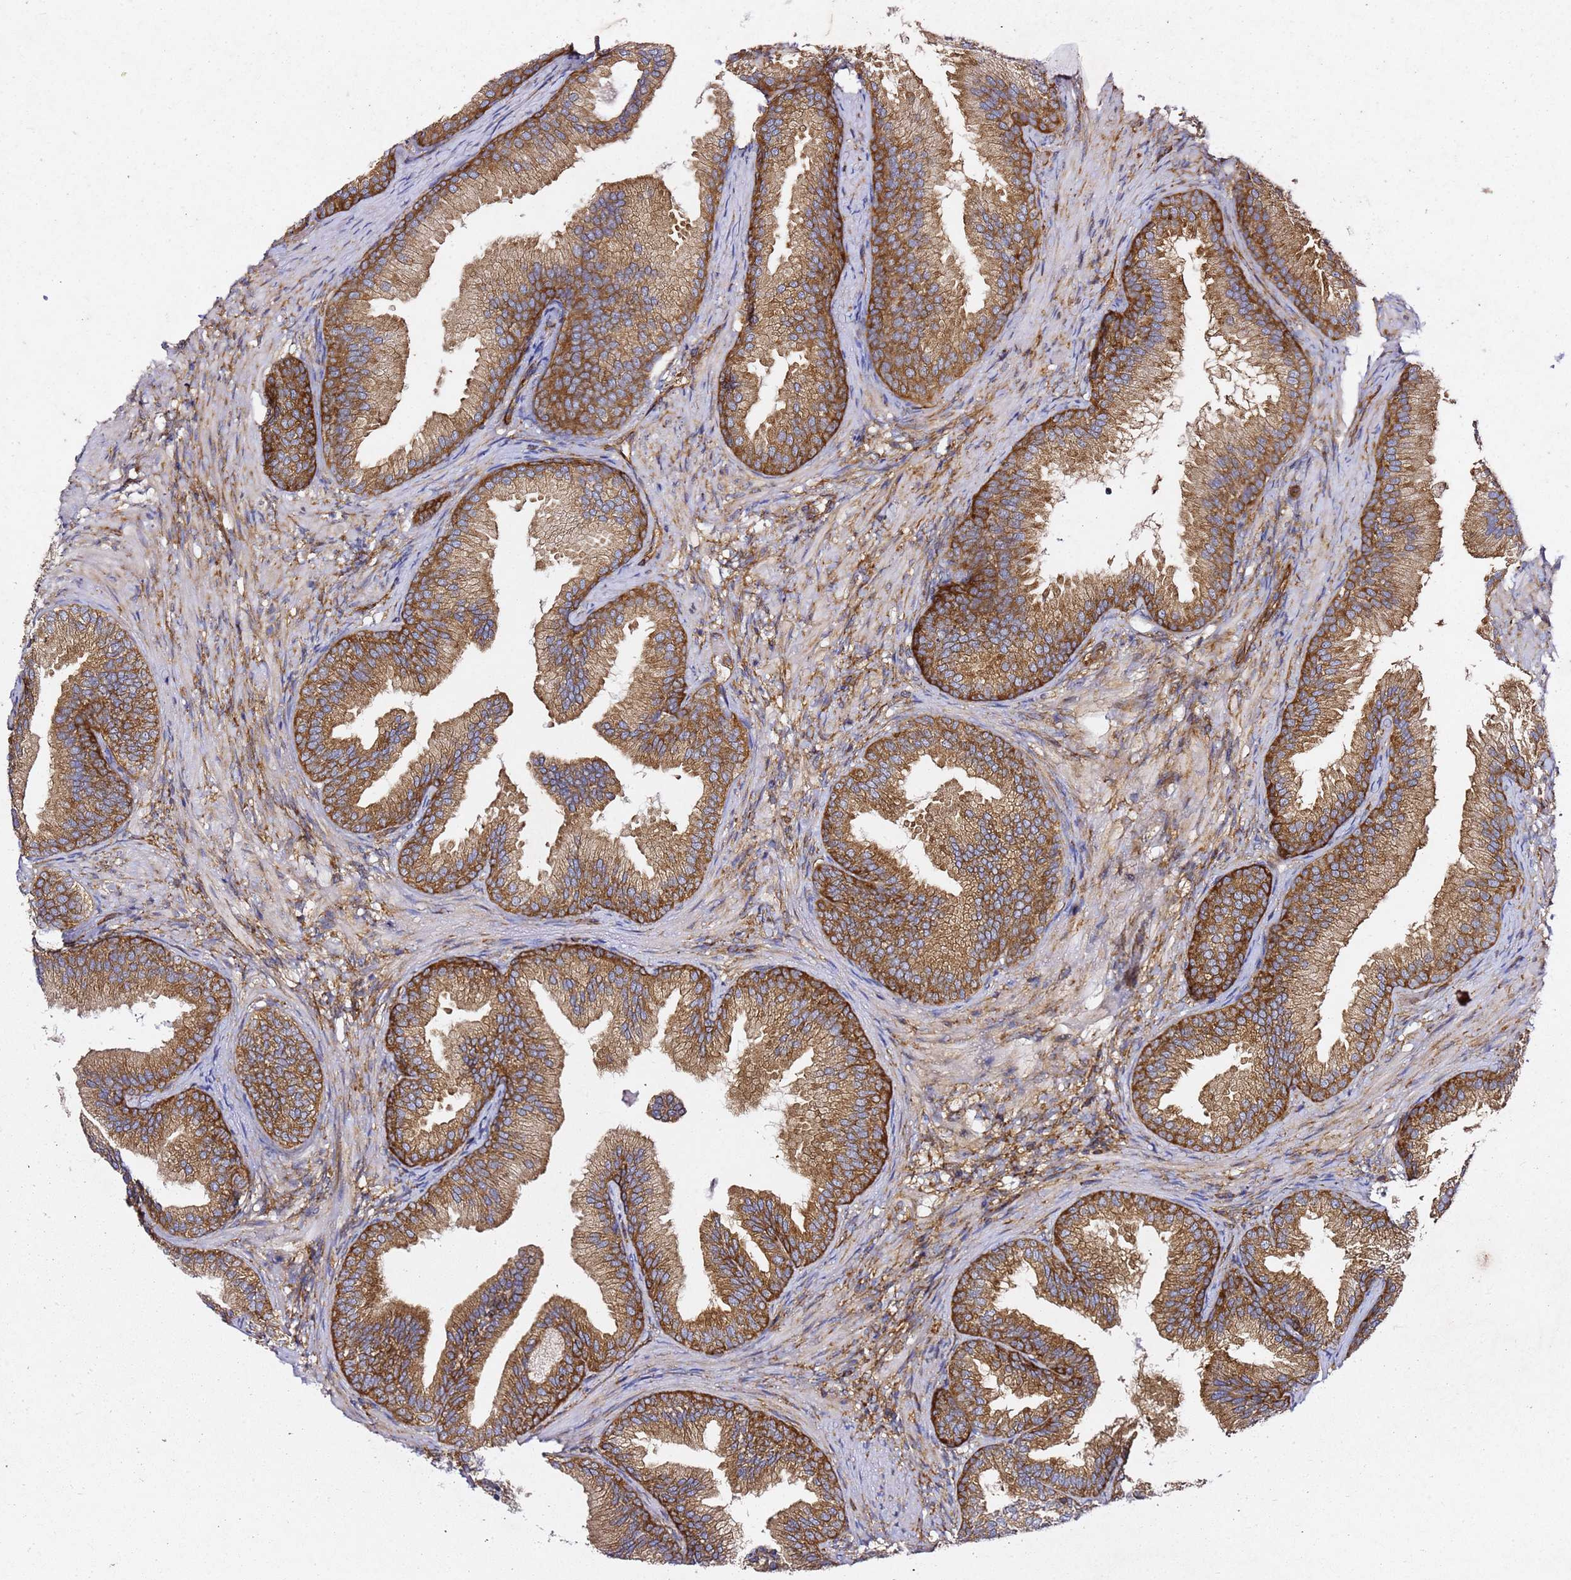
{"staining": {"intensity": "strong", "quantity": ">75%", "location": "cytoplasmic/membranous"}, "tissue": "prostate", "cell_type": "Glandular cells", "image_type": "normal", "snomed": [{"axis": "morphology", "description": "Normal tissue, NOS"}, {"axis": "topography", "description": "Prostate"}], "caption": "A high-resolution histopathology image shows IHC staining of benign prostate, which exhibits strong cytoplasmic/membranous positivity in approximately >75% of glandular cells.", "gene": "TPST1", "patient": {"sex": "male", "age": 76}}